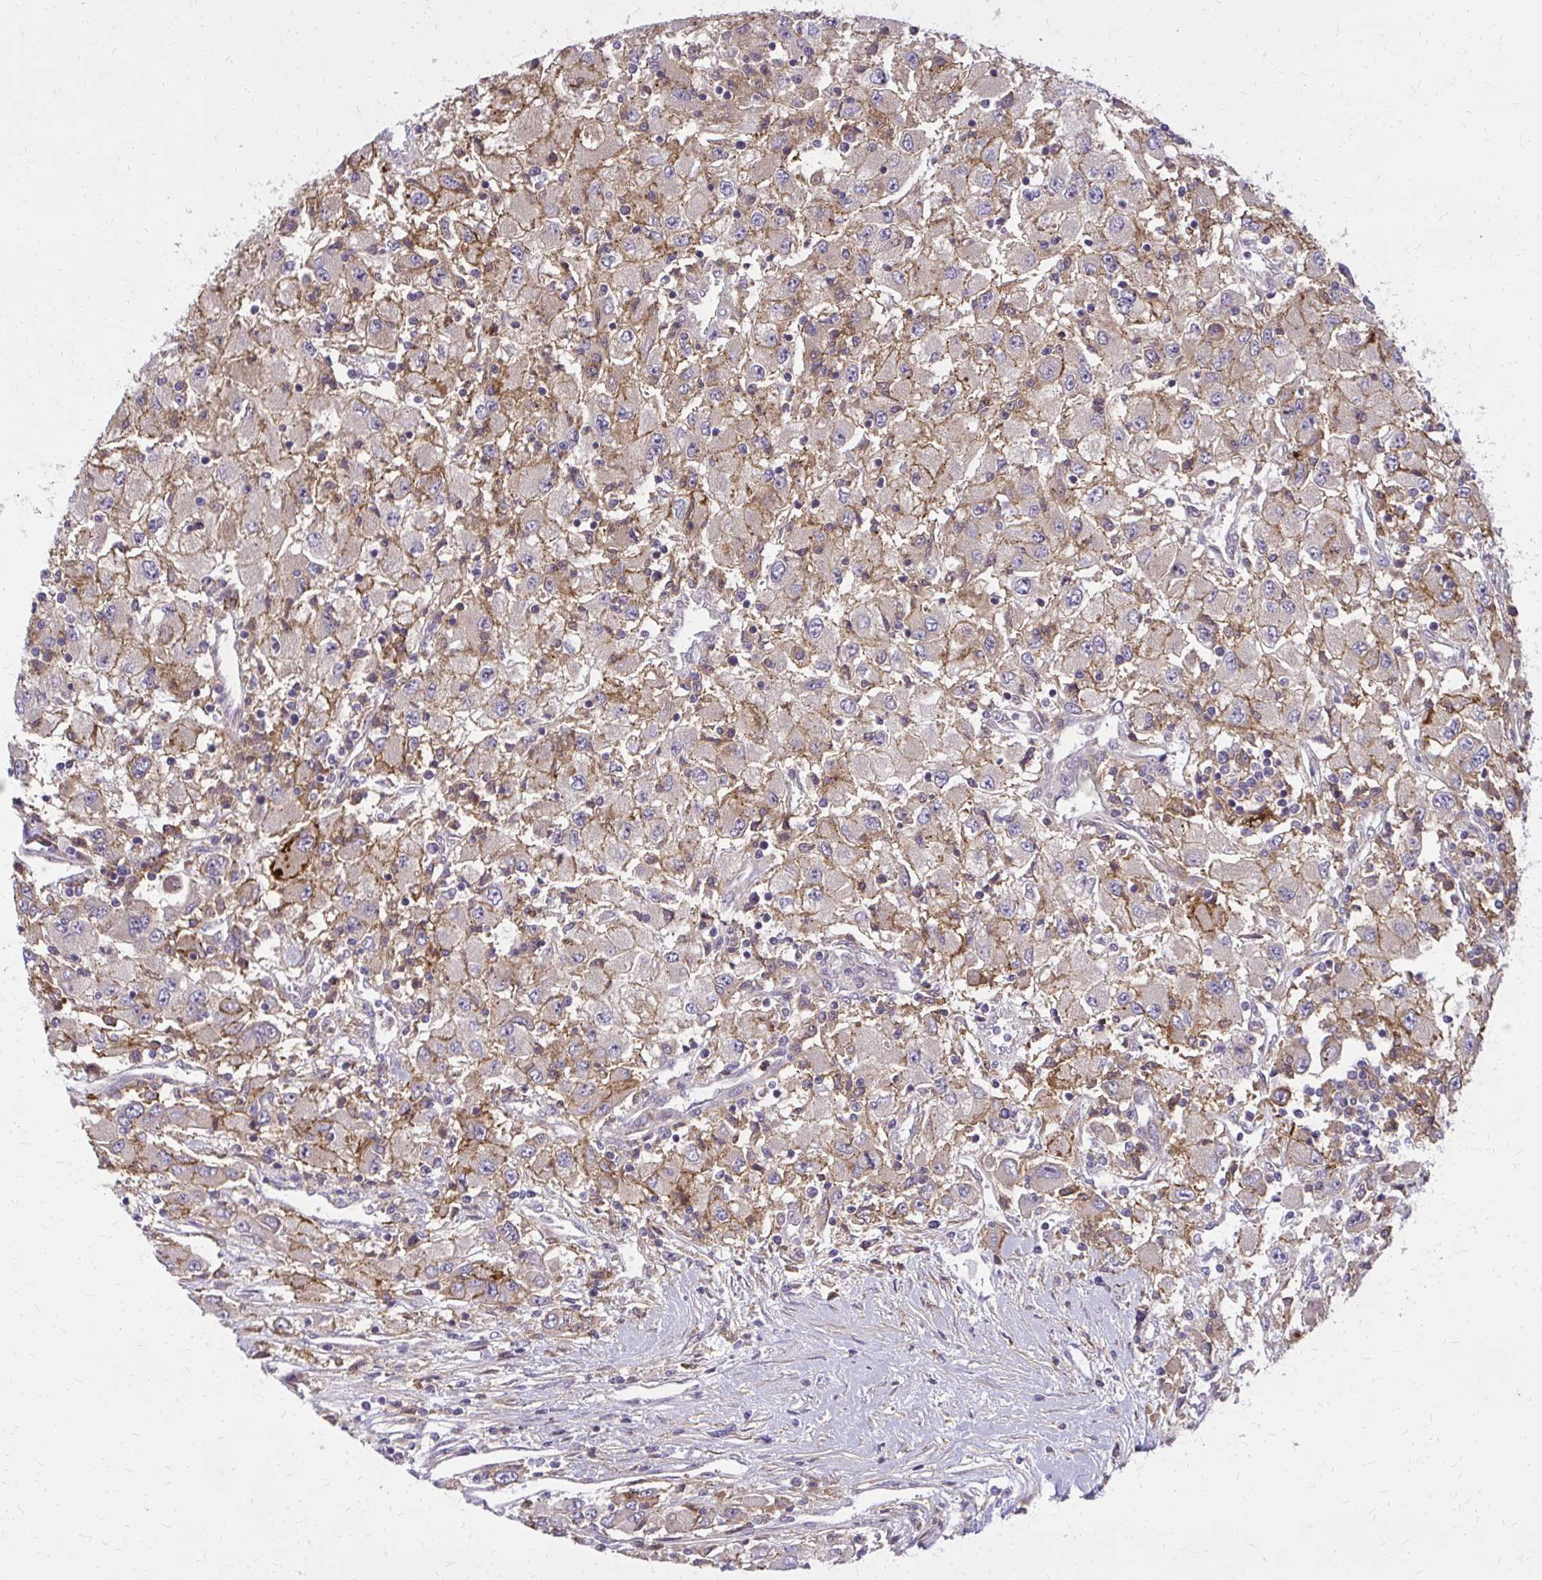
{"staining": {"intensity": "negative", "quantity": "none", "location": "none"}, "tissue": "renal cancer", "cell_type": "Tumor cells", "image_type": "cancer", "snomed": [{"axis": "morphology", "description": "Adenocarcinoma, NOS"}, {"axis": "topography", "description": "Kidney"}], "caption": "High magnification brightfield microscopy of adenocarcinoma (renal) stained with DAB (brown) and counterstained with hematoxylin (blue): tumor cells show no significant positivity.", "gene": "OXNAD1", "patient": {"sex": "female", "age": 67}}